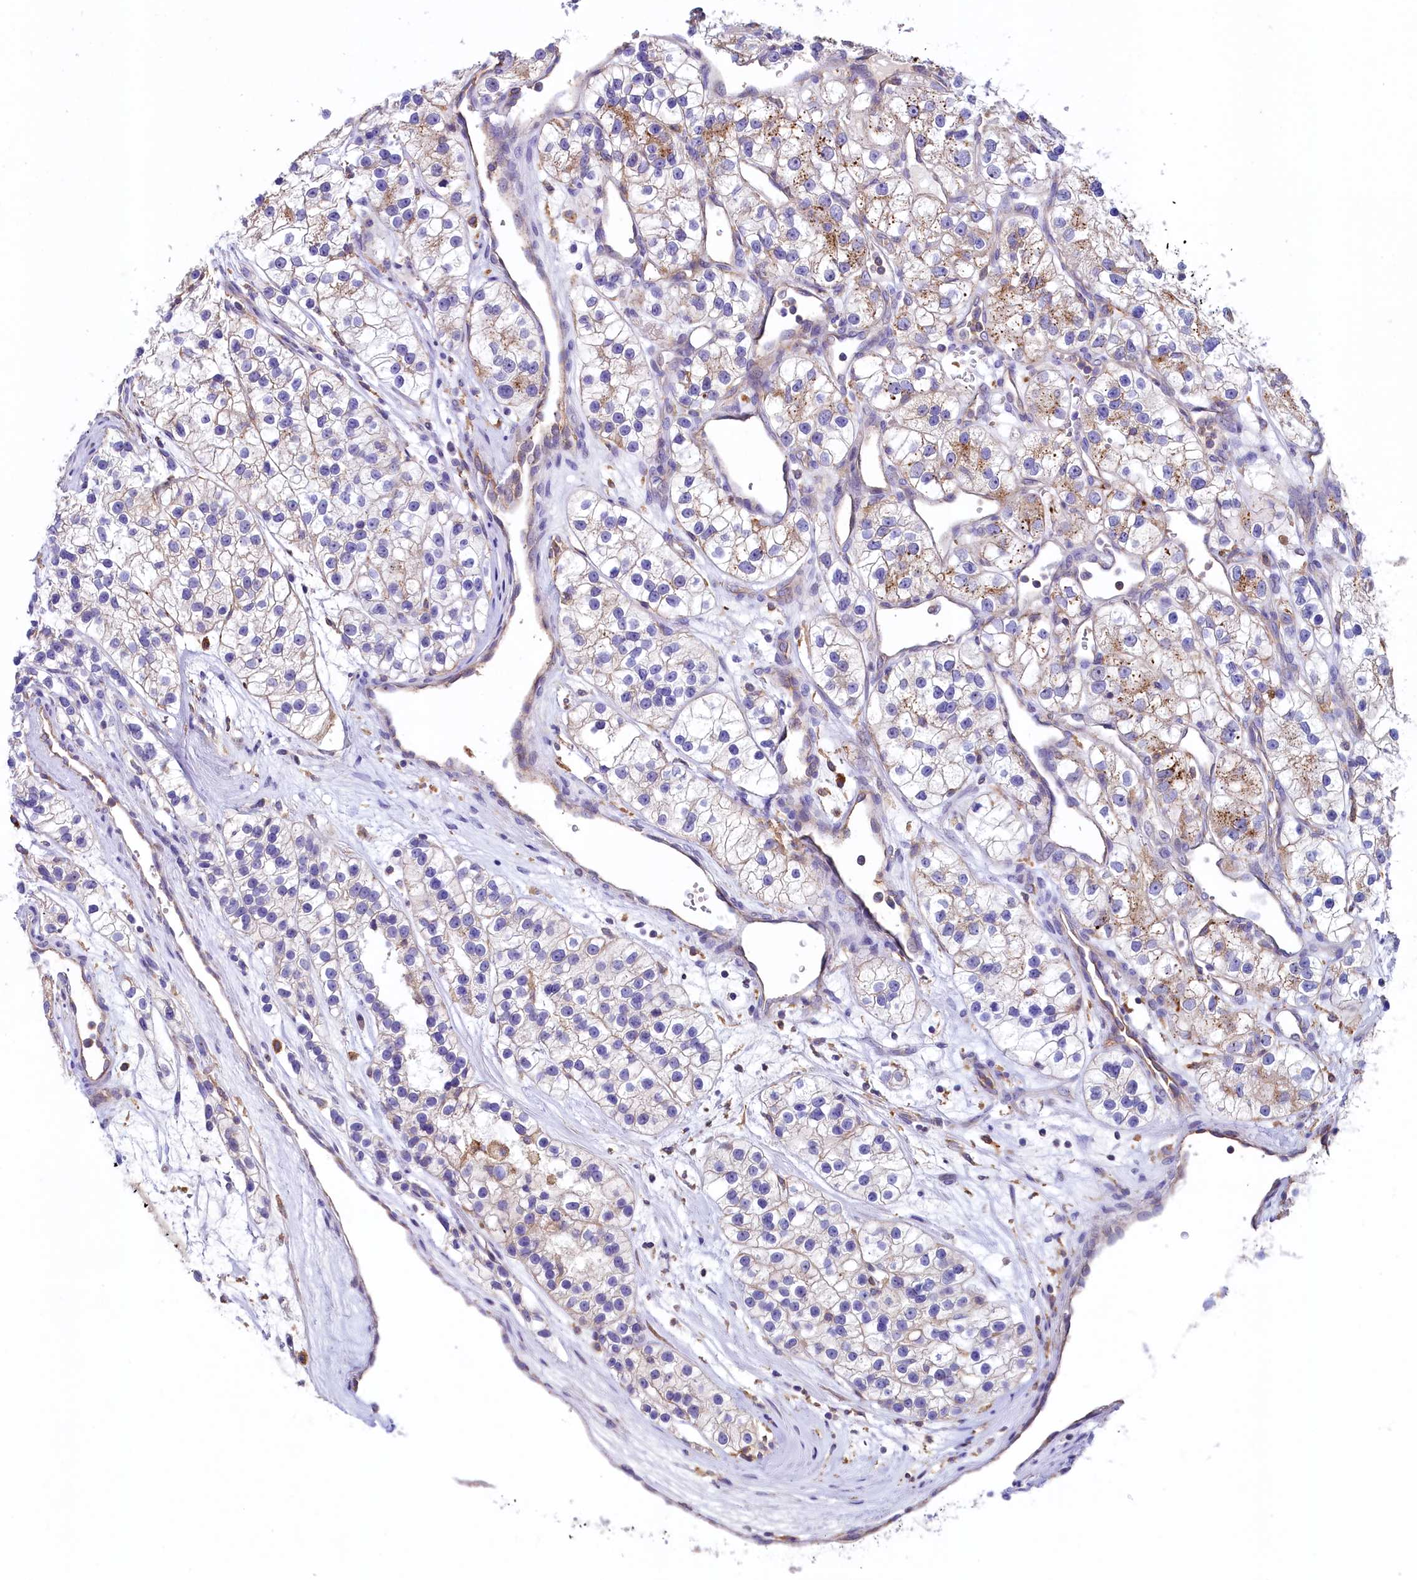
{"staining": {"intensity": "moderate", "quantity": "<25%", "location": "cytoplasmic/membranous"}, "tissue": "renal cancer", "cell_type": "Tumor cells", "image_type": "cancer", "snomed": [{"axis": "morphology", "description": "Adenocarcinoma, NOS"}, {"axis": "topography", "description": "Kidney"}], "caption": "A histopathology image of renal cancer stained for a protein reveals moderate cytoplasmic/membranous brown staining in tumor cells.", "gene": "HPS6", "patient": {"sex": "female", "age": 57}}